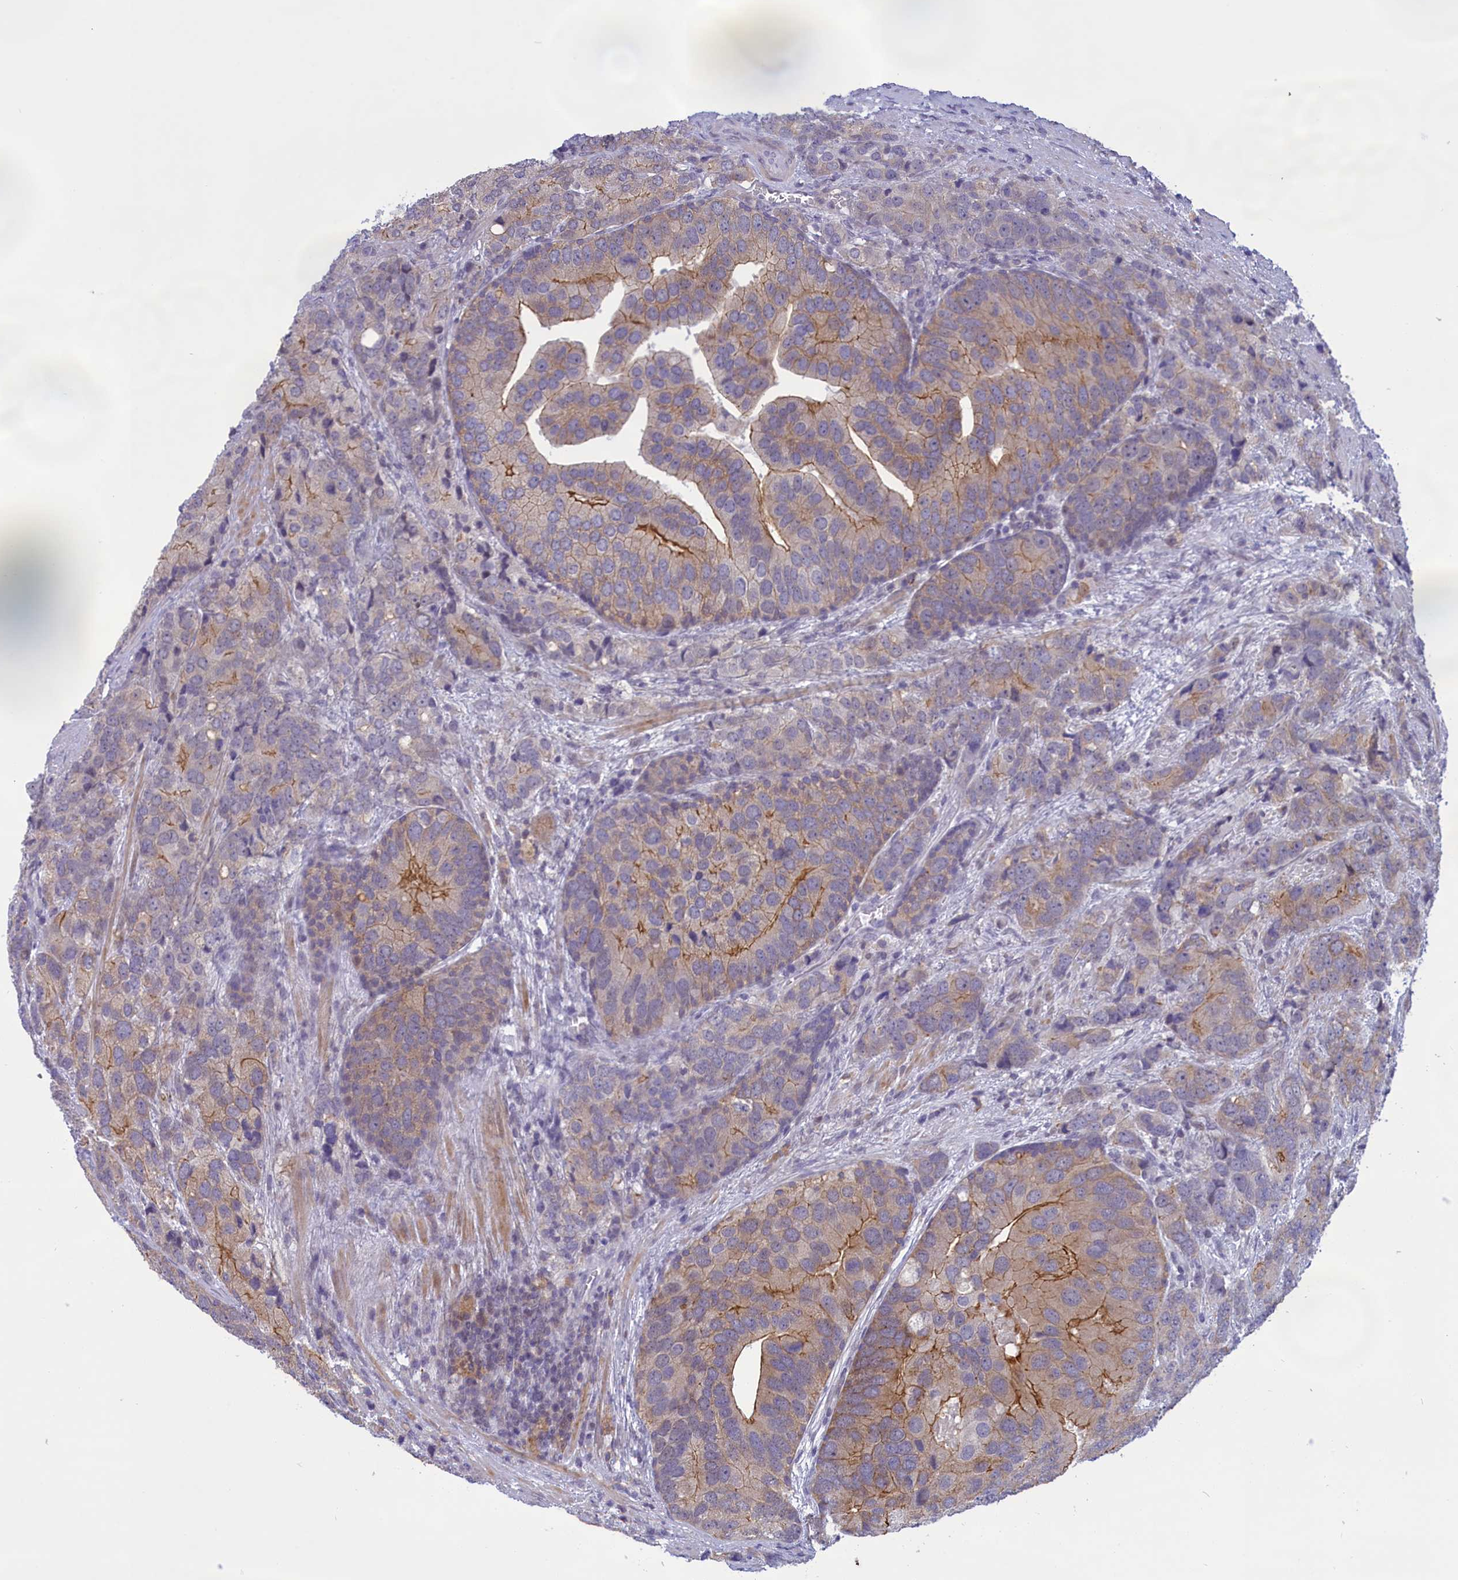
{"staining": {"intensity": "moderate", "quantity": "<25%", "location": "cytoplasmic/membranous"}, "tissue": "prostate cancer", "cell_type": "Tumor cells", "image_type": "cancer", "snomed": [{"axis": "morphology", "description": "Adenocarcinoma, High grade"}, {"axis": "topography", "description": "Prostate"}], "caption": "Human prostate cancer (high-grade adenocarcinoma) stained with a brown dye reveals moderate cytoplasmic/membranous positive expression in approximately <25% of tumor cells.", "gene": "CORO2A", "patient": {"sex": "male", "age": 62}}